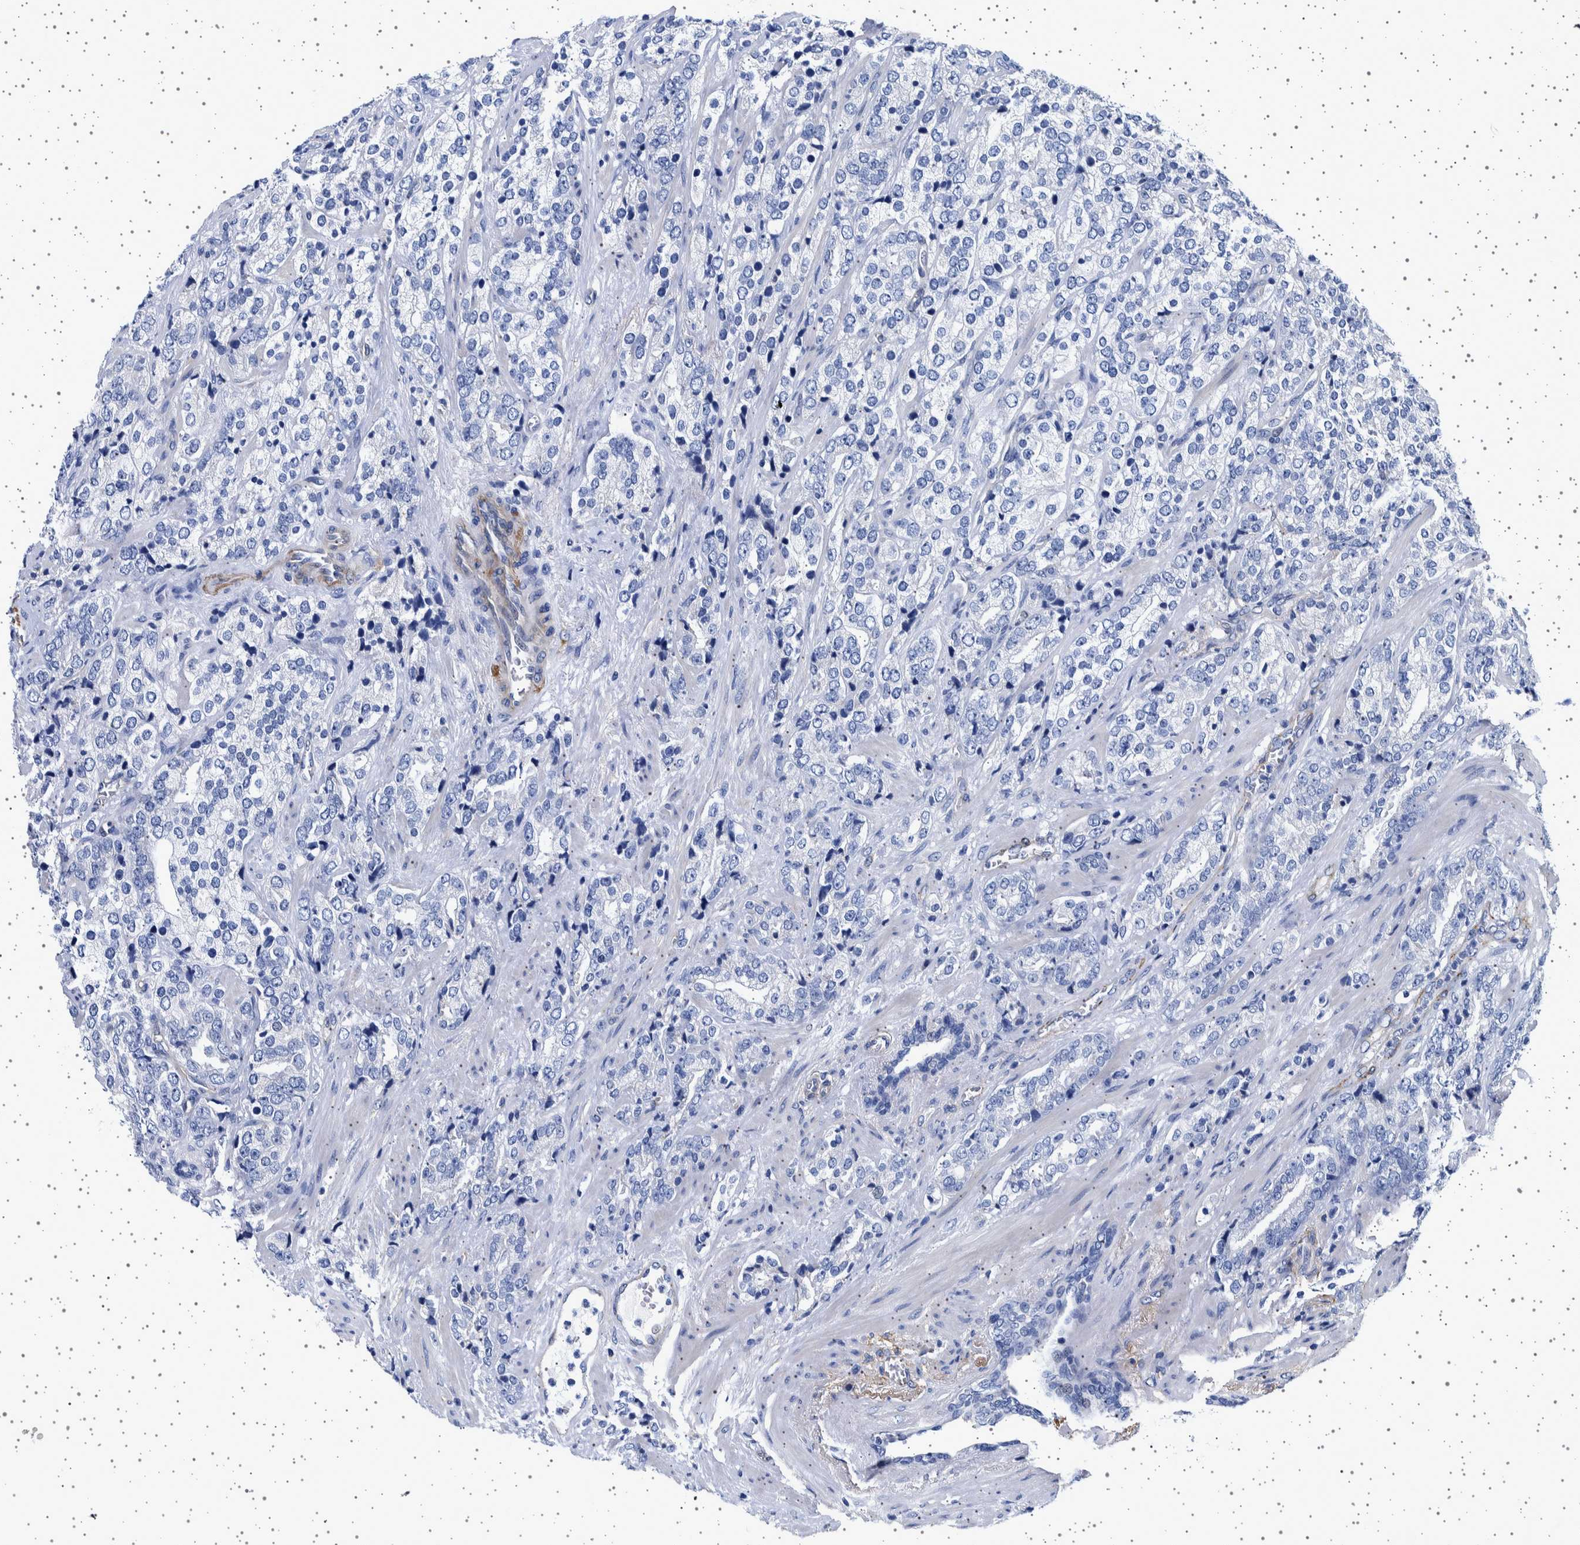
{"staining": {"intensity": "negative", "quantity": "none", "location": "none"}, "tissue": "prostate cancer", "cell_type": "Tumor cells", "image_type": "cancer", "snomed": [{"axis": "morphology", "description": "Adenocarcinoma, High grade"}, {"axis": "topography", "description": "Prostate"}], "caption": "The histopathology image shows no significant positivity in tumor cells of adenocarcinoma (high-grade) (prostate).", "gene": "SEPTIN4", "patient": {"sex": "male", "age": 71}}